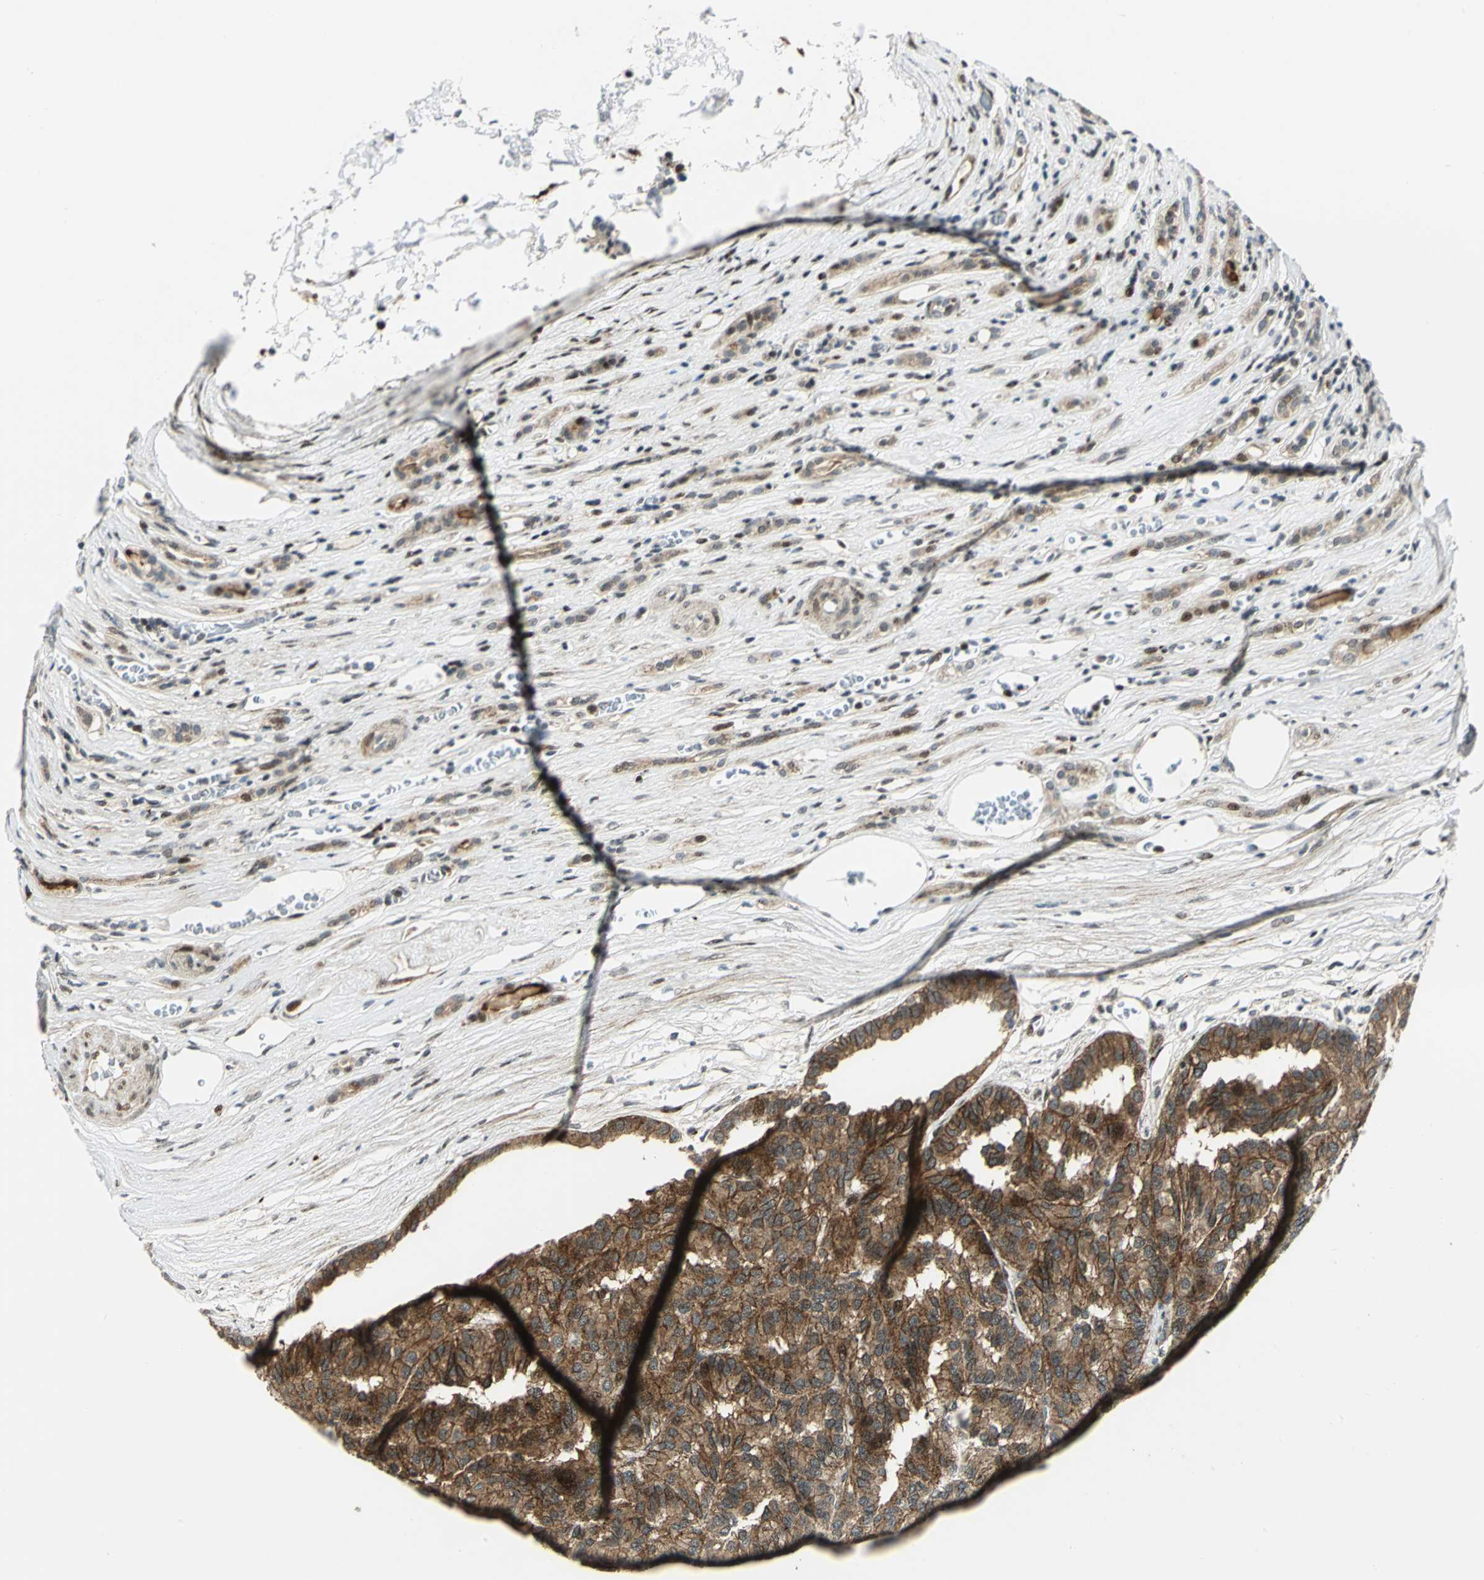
{"staining": {"intensity": "moderate", "quantity": ">75%", "location": "cytoplasmic/membranous"}, "tissue": "renal cancer", "cell_type": "Tumor cells", "image_type": "cancer", "snomed": [{"axis": "morphology", "description": "Adenocarcinoma, NOS"}, {"axis": "topography", "description": "Kidney"}], "caption": "Renal adenocarcinoma was stained to show a protein in brown. There is medium levels of moderate cytoplasmic/membranous positivity in about >75% of tumor cells.", "gene": "ATP6V1A", "patient": {"sex": "male", "age": 46}}